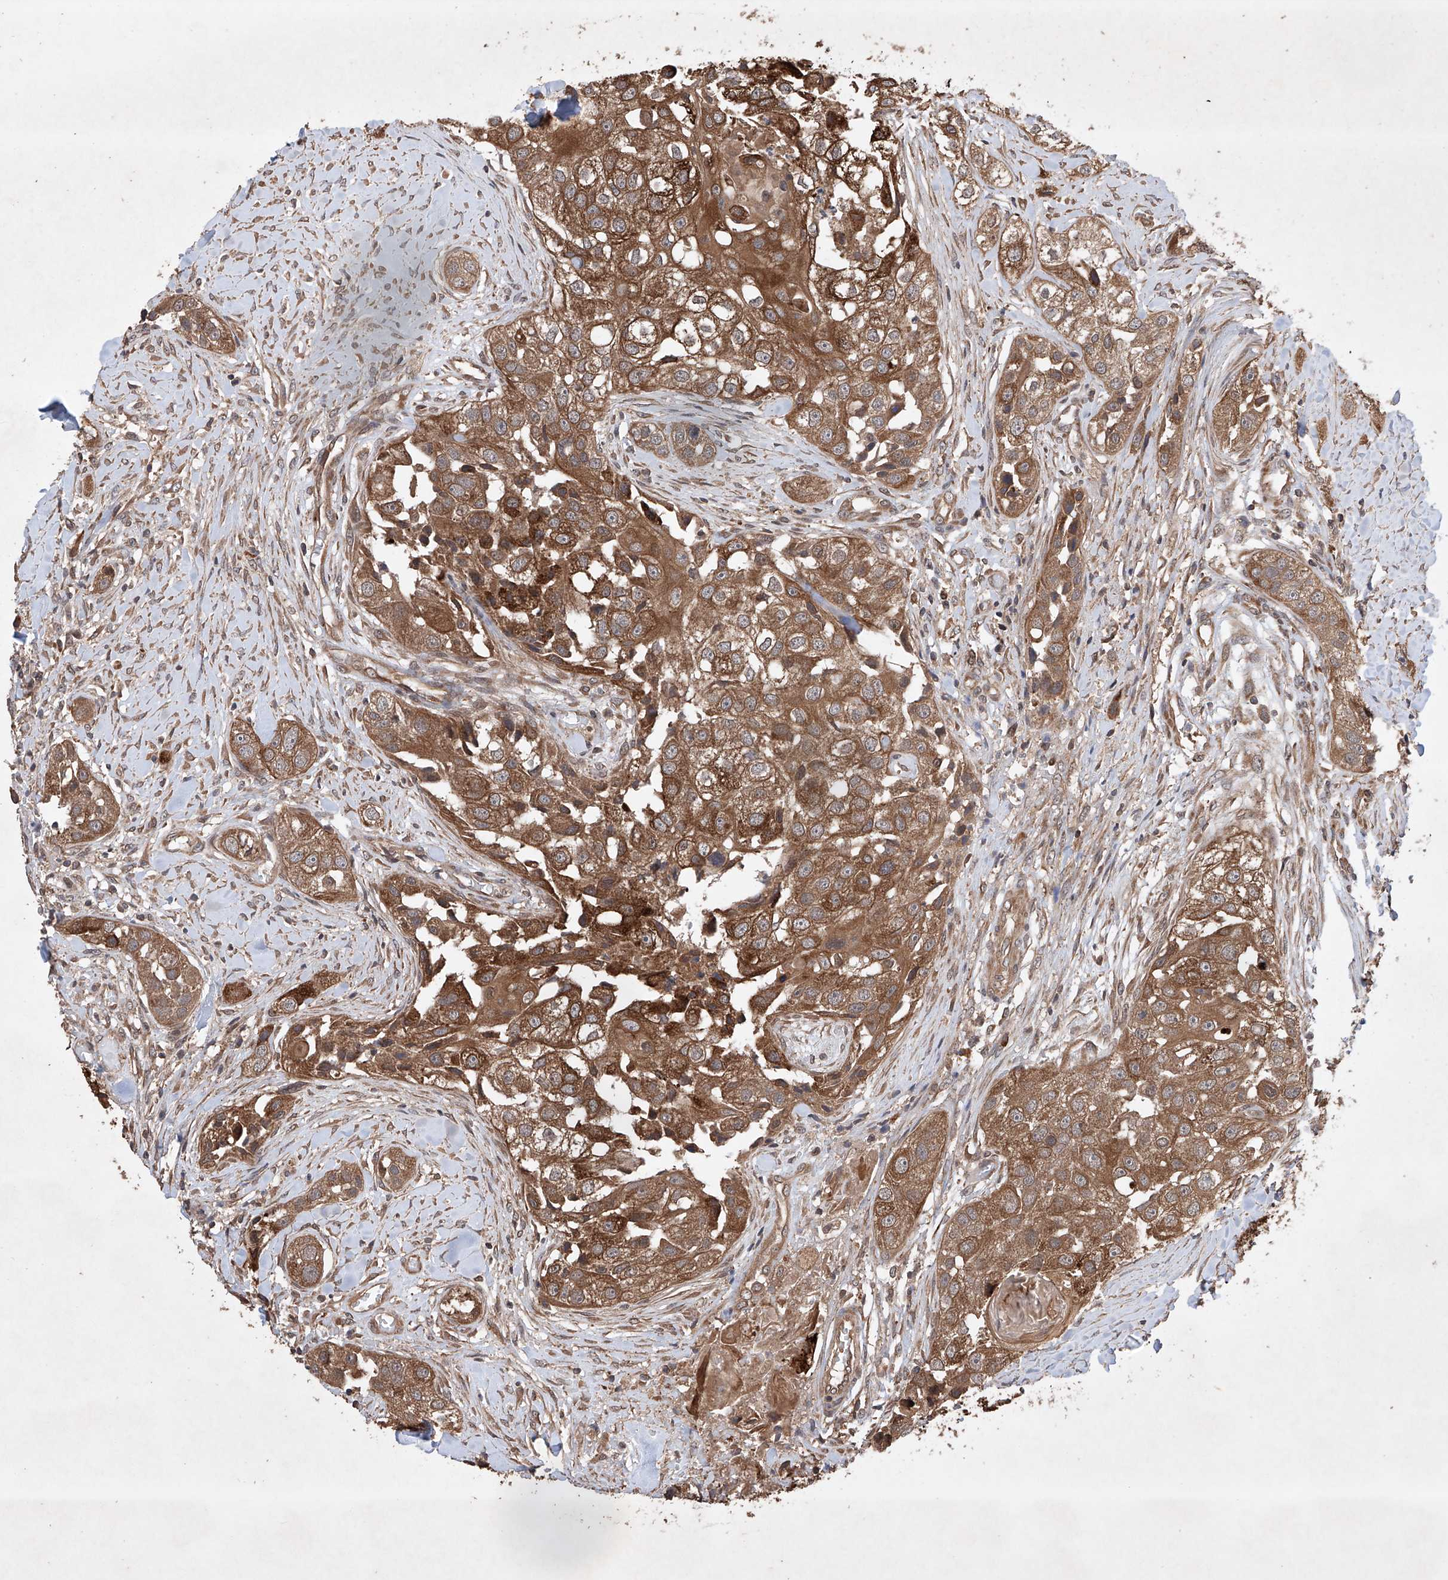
{"staining": {"intensity": "moderate", "quantity": ">75%", "location": "cytoplasmic/membranous"}, "tissue": "head and neck cancer", "cell_type": "Tumor cells", "image_type": "cancer", "snomed": [{"axis": "morphology", "description": "Normal tissue, NOS"}, {"axis": "morphology", "description": "Squamous cell carcinoma, NOS"}, {"axis": "topography", "description": "Skeletal muscle"}, {"axis": "topography", "description": "Head-Neck"}], "caption": "High-magnification brightfield microscopy of head and neck cancer (squamous cell carcinoma) stained with DAB (brown) and counterstained with hematoxylin (blue). tumor cells exhibit moderate cytoplasmic/membranous positivity is appreciated in about>75% of cells.", "gene": "LURAP1", "patient": {"sex": "male", "age": 51}}